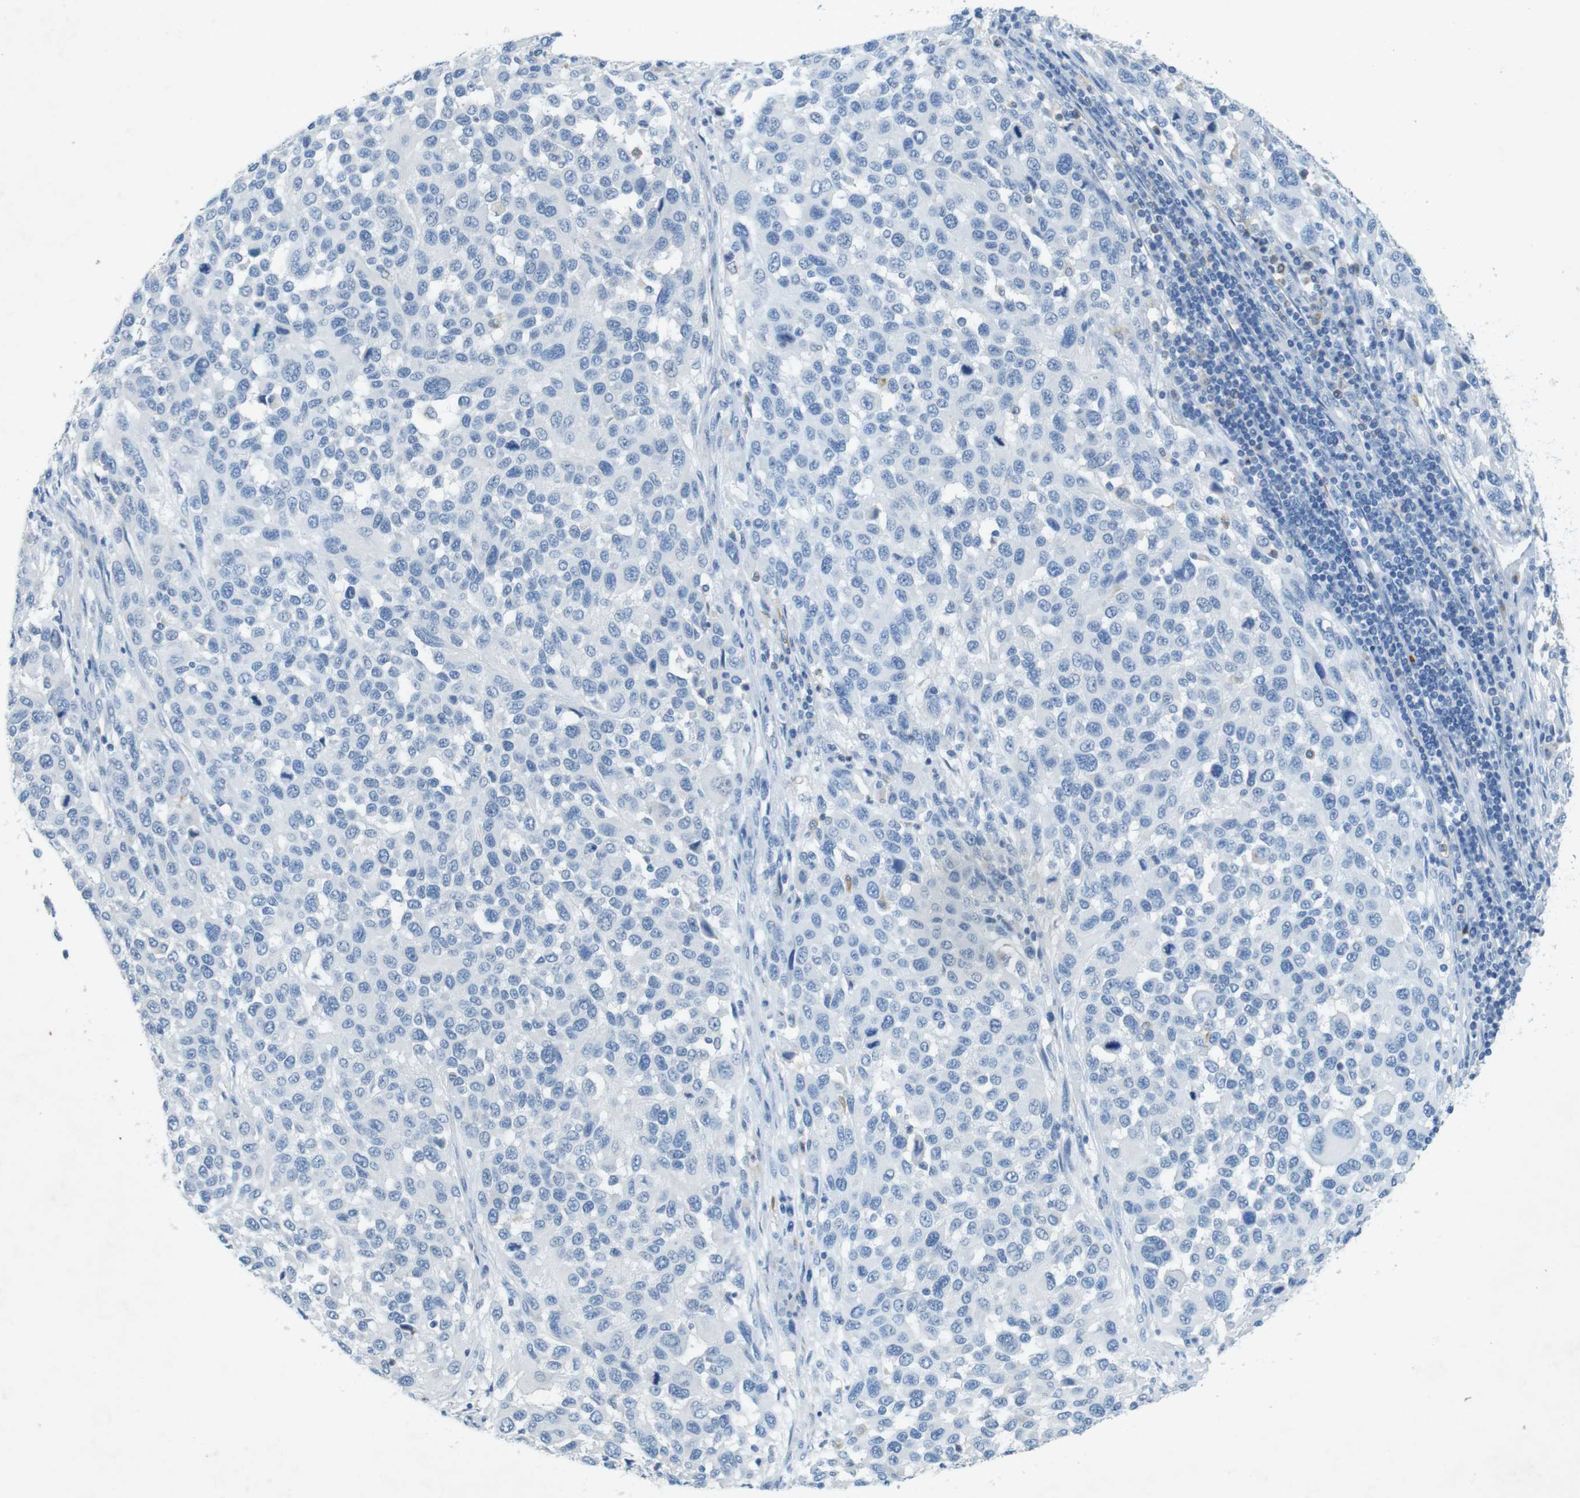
{"staining": {"intensity": "negative", "quantity": "none", "location": "none"}, "tissue": "melanoma", "cell_type": "Tumor cells", "image_type": "cancer", "snomed": [{"axis": "morphology", "description": "Malignant melanoma, Metastatic site"}, {"axis": "topography", "description": "Lymph node"}], "caption": "Immunohistochemistry (IHC) image of melanoma stained for a protein (brown), which exhibits no expression in tumor cells.", "gene": "CD320", "patient": {"sex": "male", "age": 61}}